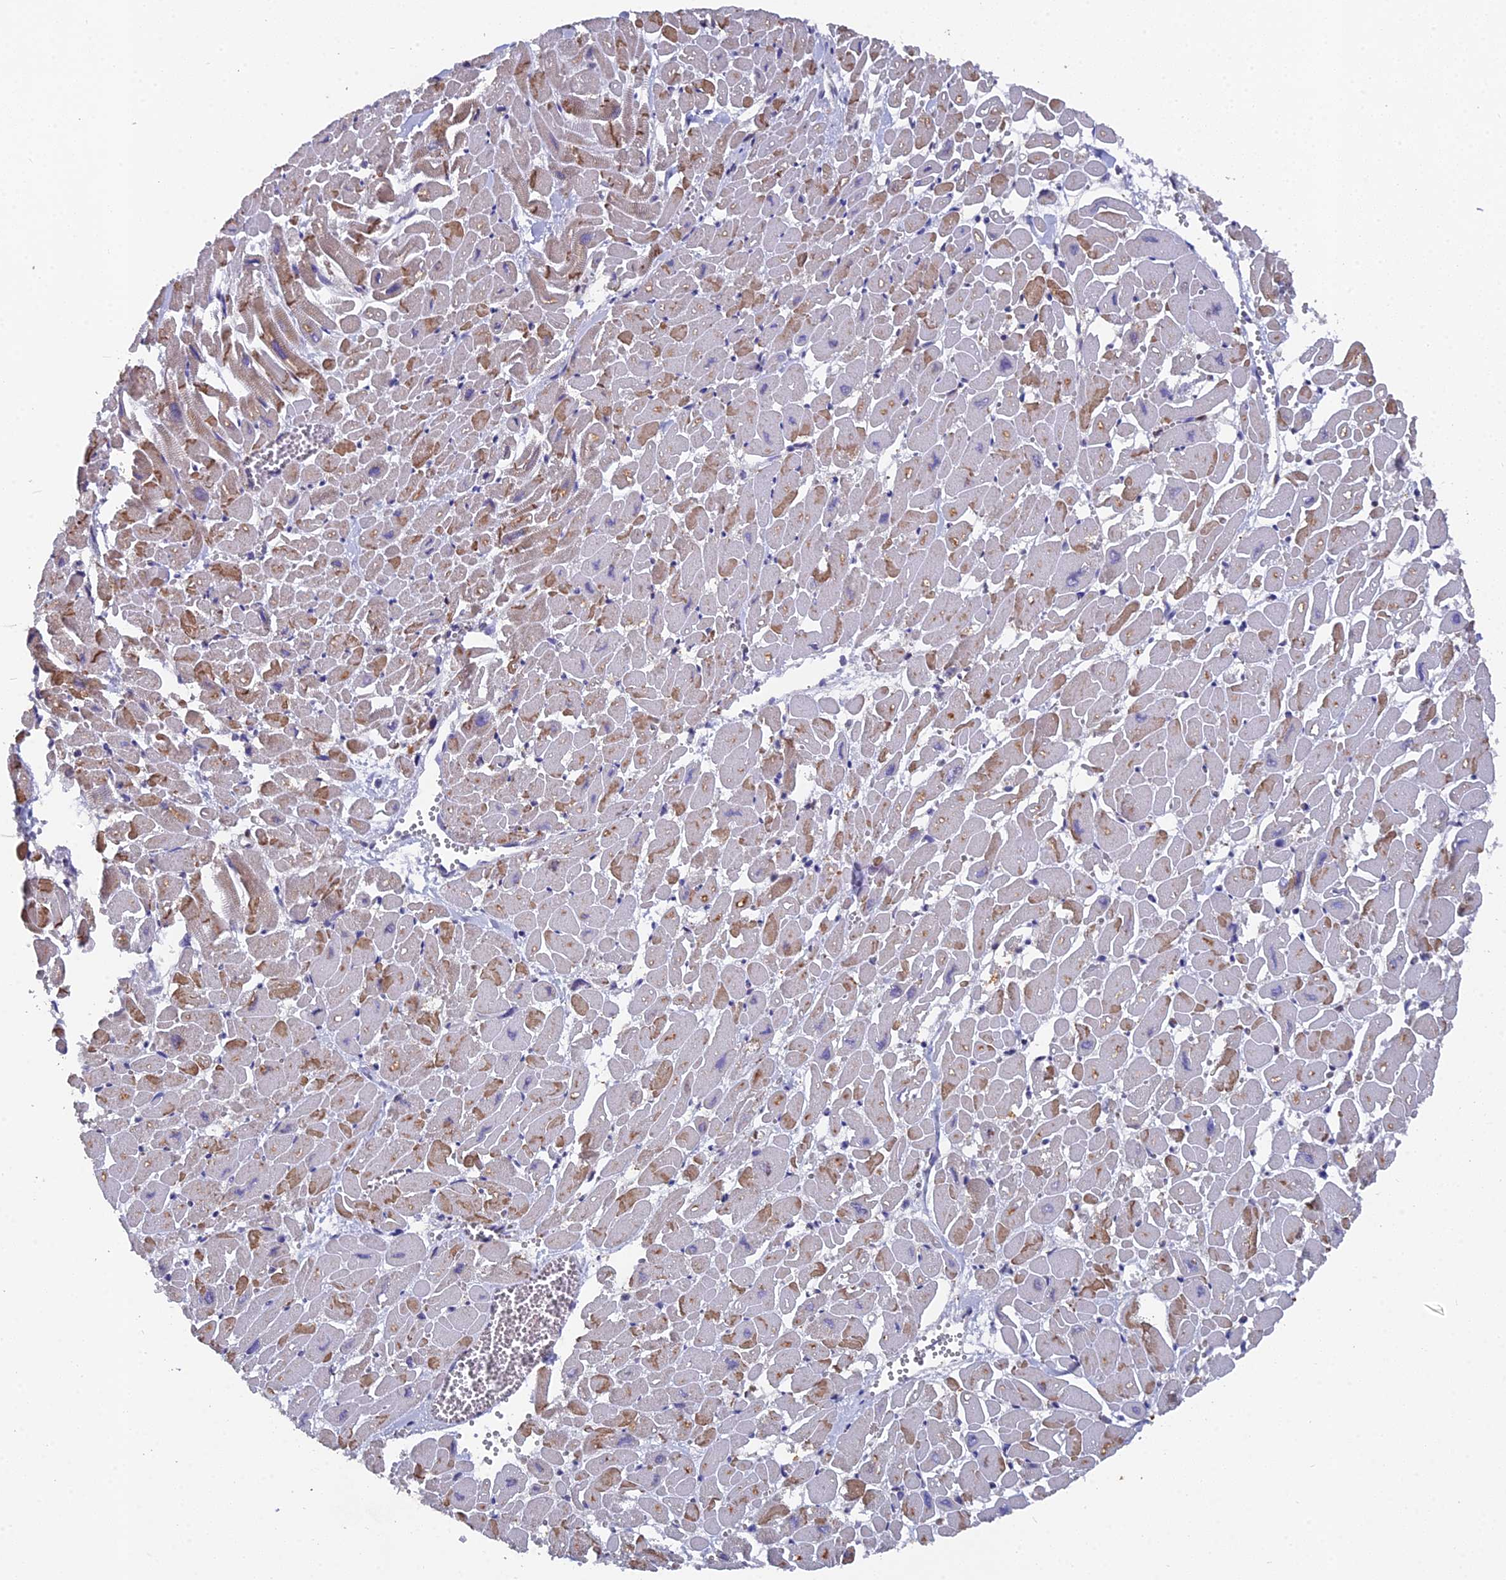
{"staining": {"intensity": "moderate", "quantity": "<25%", "location": "cytoplasmic/membranous"}, "tissue": "heart muscle", "cell_type": "Cardiomyocytes", "image_type": "normal", "snomed": [{"axis": "morphology", "description": "Normal tissue, NOS"}, {"axis": "topography", "description": "Heart"}], "caption": "Immunohistochemistry image of unremarkable human heart muscle stained for a protein (brown), which reveals low levels of moderate cytoplasmic/membranous expression in about <25% of cardiomyocytes.", "gene": "GALK2", "patient": {"sex": "male", "age": 54}}